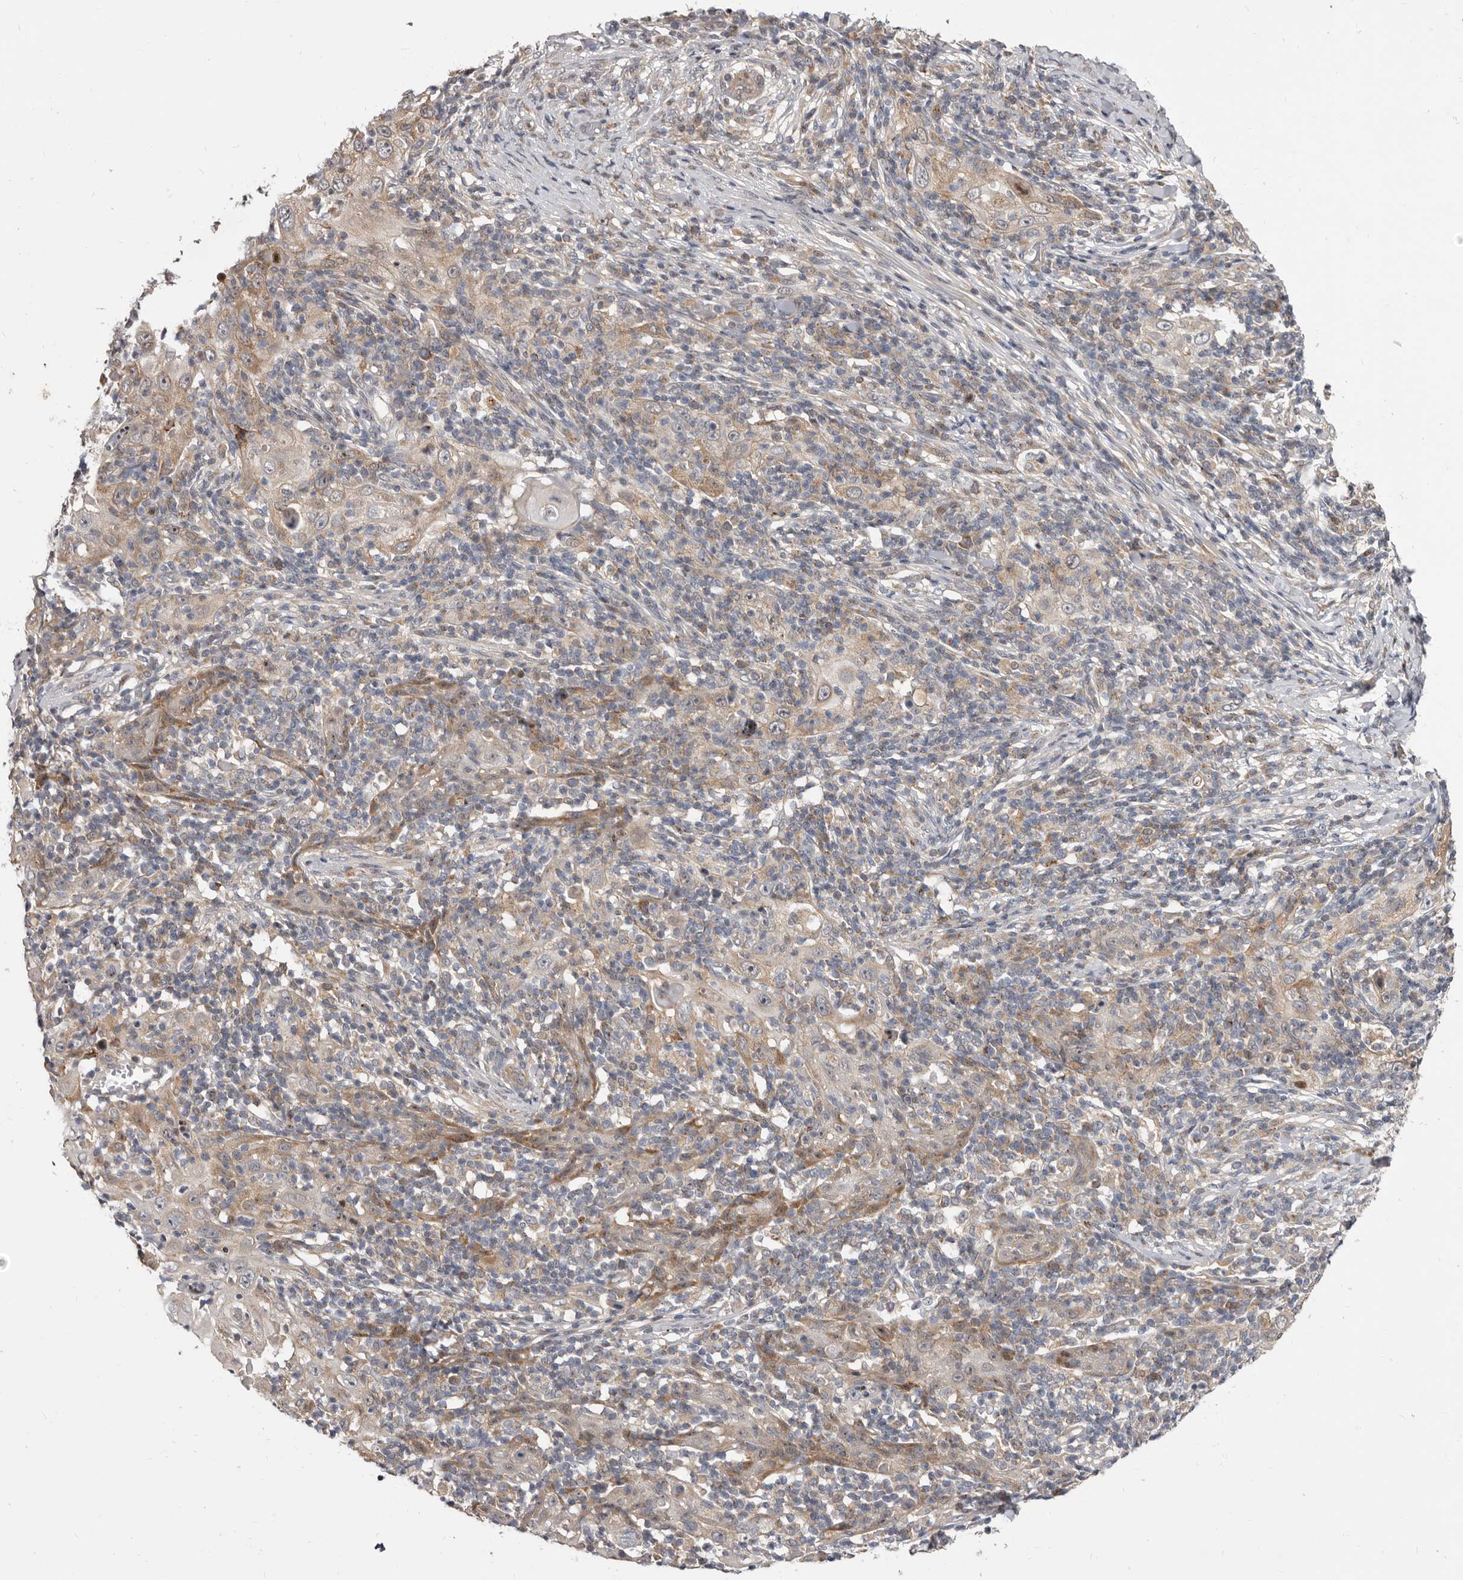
{"staining": {"intensity": "weak", "quantity": "25%-75%", "location": "cytoplasmic/membranous"}, "tissue": "skin cancer", "cell_type": "Tumor cells", "image_type": "cancer", "snomed": [{"axis": "morphology", "description": "Squamous cell carcinoma, NOS"}, {"axis": "topography", "description": "Skin"}], "caption": "IHC staining of skin cancer (squamous cell carcinoma), which displays low levels of weak cytoplasmic/membranous staining in approximately 25%-75% of tumor cells indicating weak cytoplasmic/membranous protein staining. The staining was performed using DAB (3,3'-diaminobenzidine) (brown) for protein detection and nuclei were counterstained in hematoxylin (blue).", "gene": "SMC4", "patient": {"sex": "female", "age": 88}}